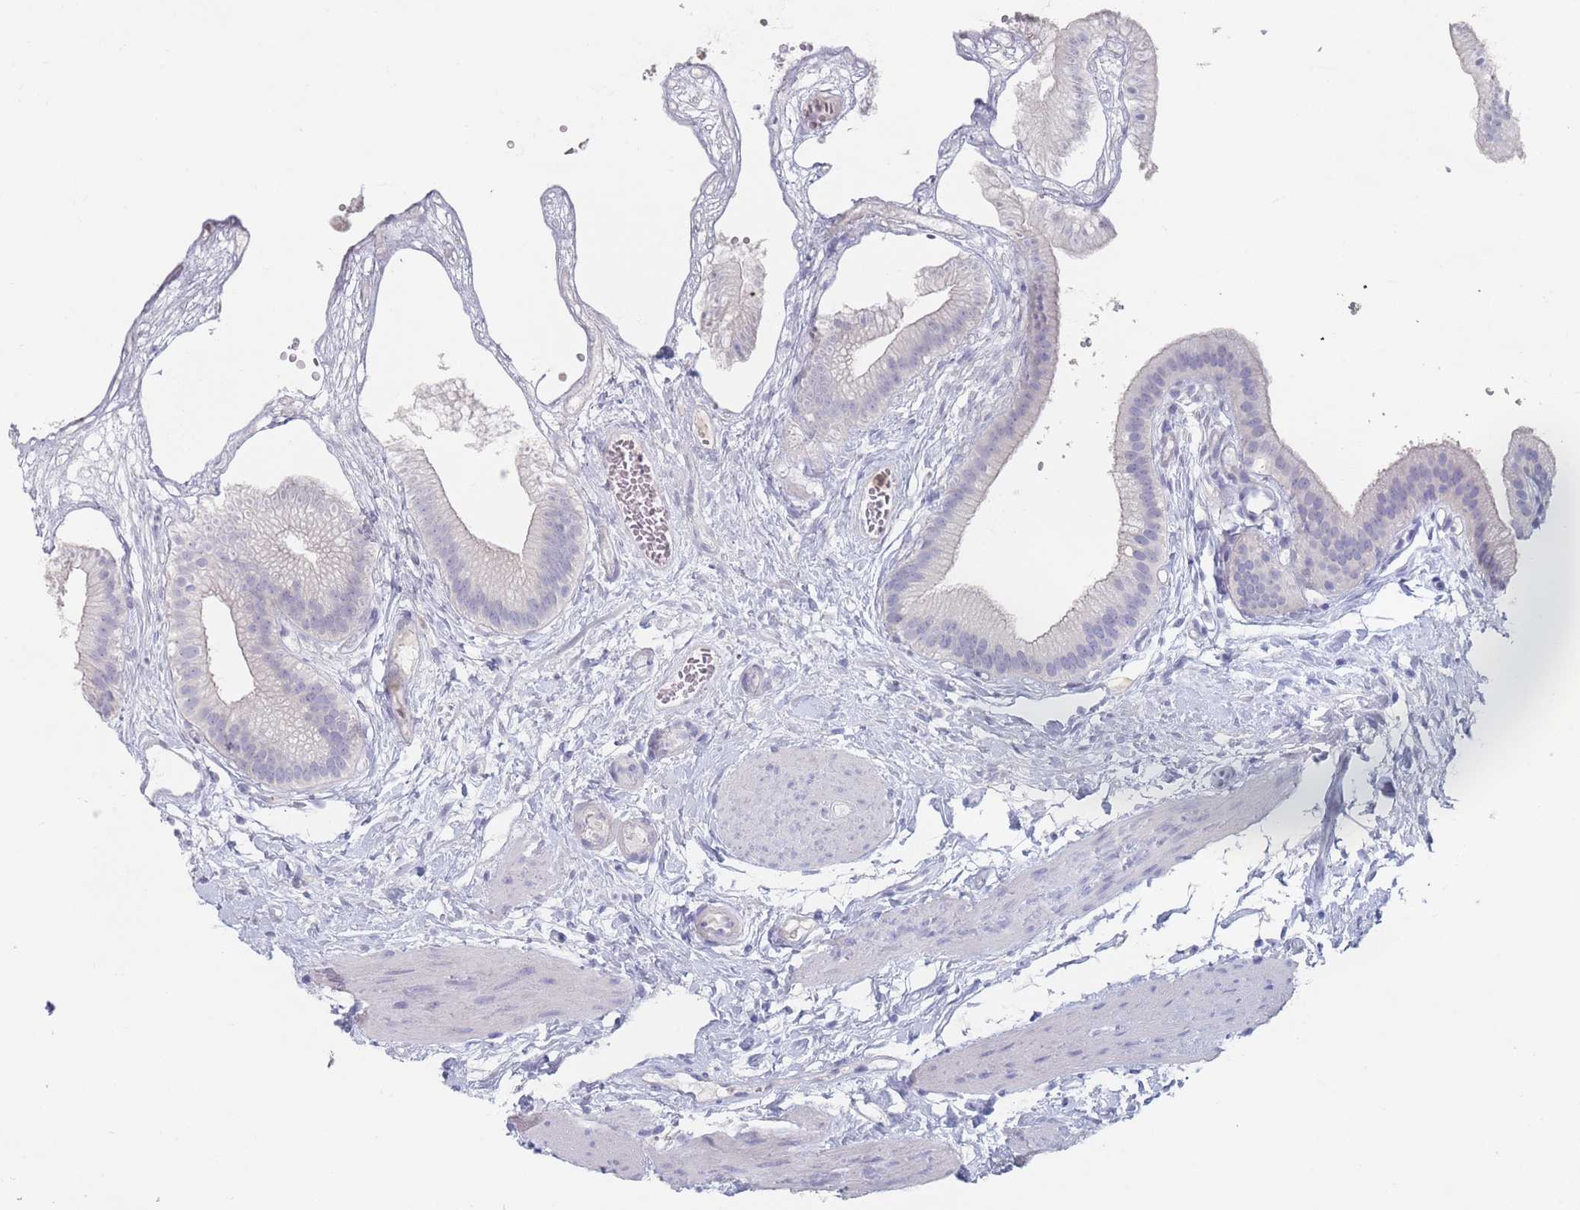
{"staining": {"intensity": "negative", "quantity": "none", "location": "none"}, "tissue": "gallbladder", "cell_type": "Glandular cells", "image_type": "normal", "snomed": [{"axis": "morphology", "description": "Normal tissue, NOS"}, {"axis": "topography", "description": "Gallbladder"}], "caption": "Immunohistochemistry micrograph of normal gallbladder: gallbladder stained with DAB demonstrates no significant protein staining in glandular cells.", "gene": "ATP1A3", "patient": {"sex": "female", "age": 54}}